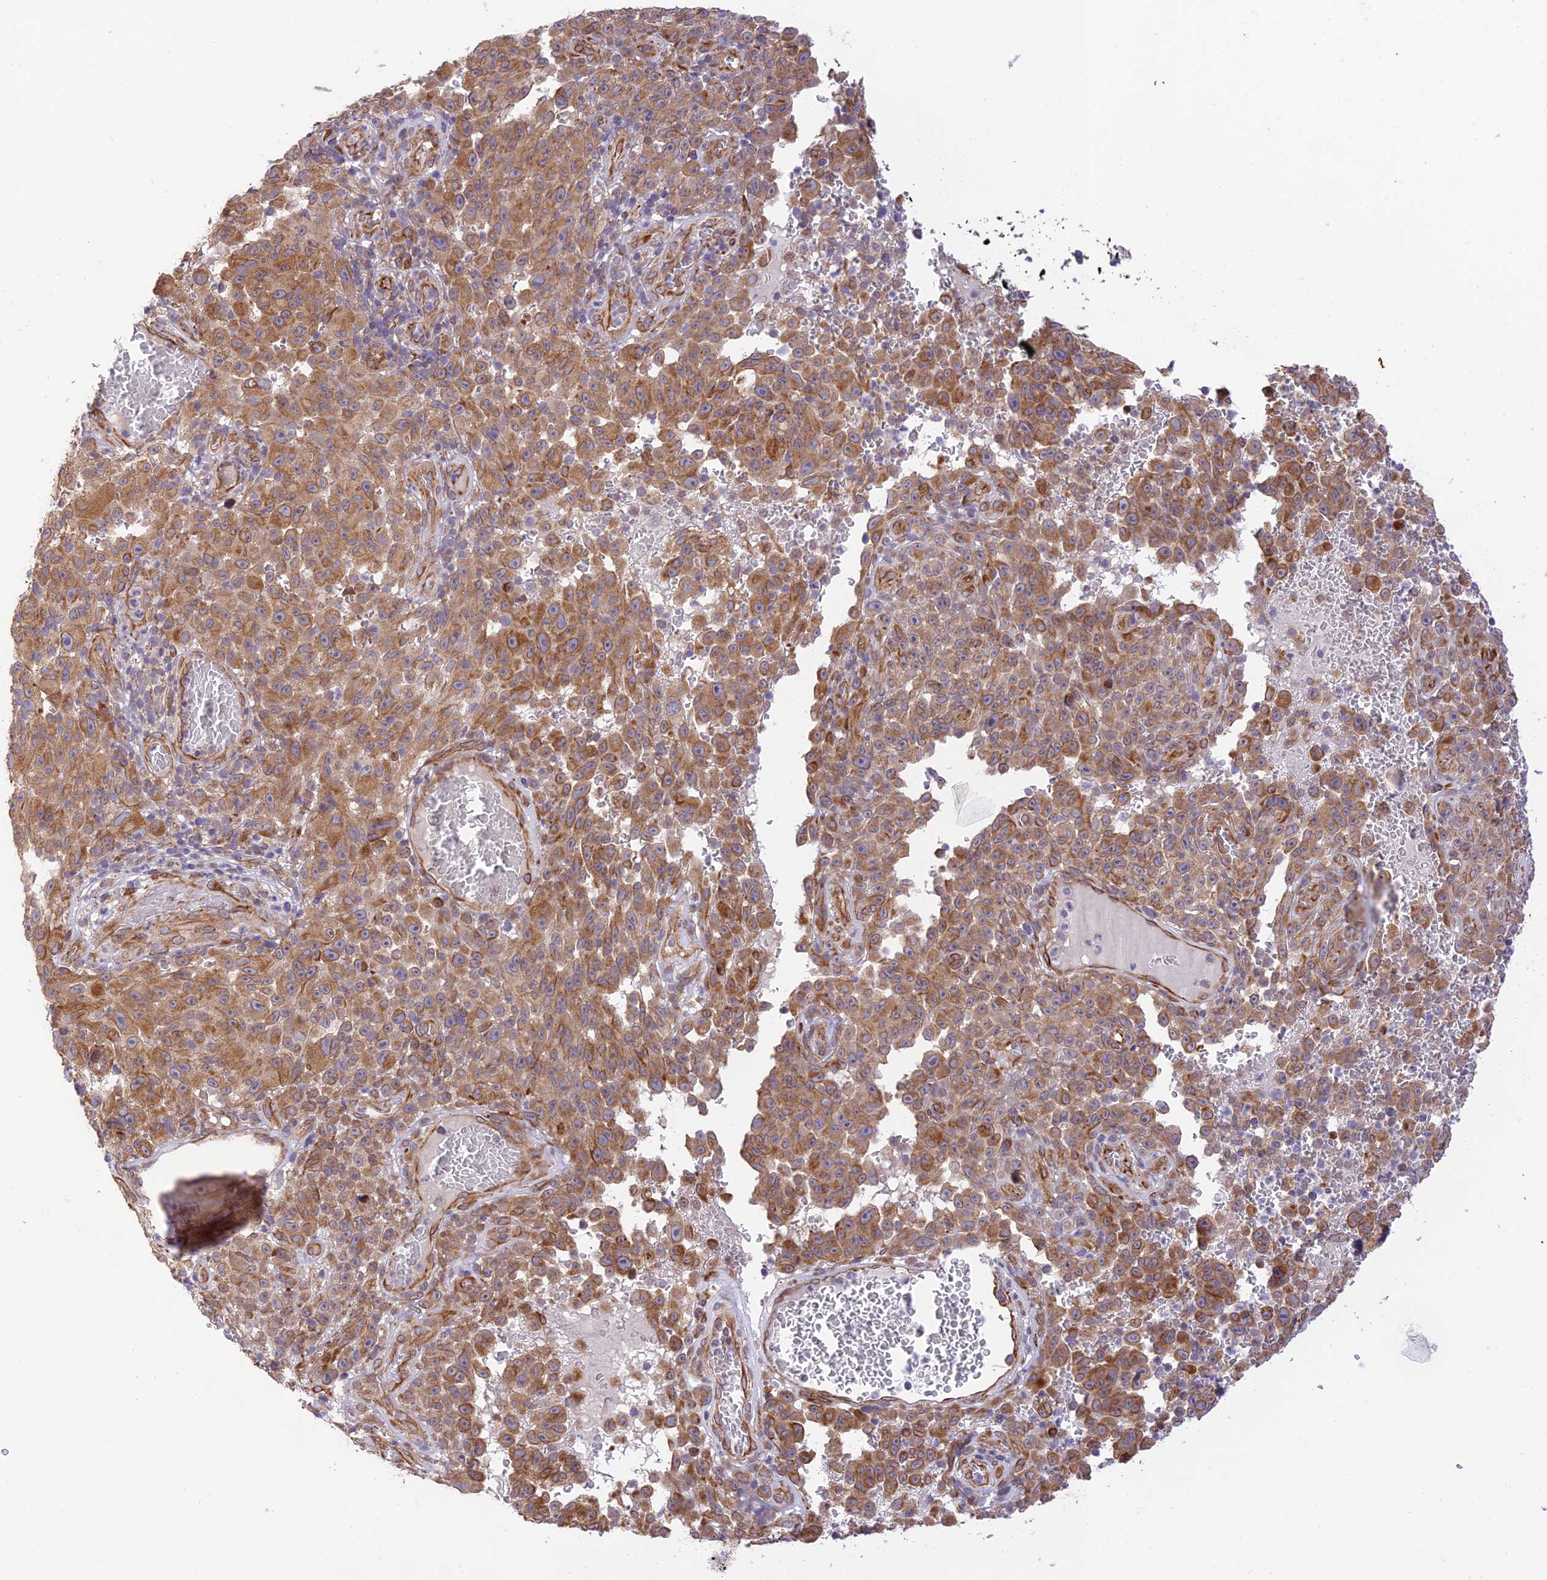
{"staining": {"intensity": "moderate", "quantity": ">75%", "location": "cytoplasmic/membranous"}, "tissue": "melanoma", "cell_type": "Tumor cells", "image_type": "cancer", "snomed": [{"axis": "morphology", "description": "Malignant melanoma, NOS"}, {"axis": "topography", "description": "Skin"}], "caption": "Malignant melanoma was stained to show a protein in brown. There is medium levels of moderate cytoplasmic/membranous expression in about >75% of tumor cells. Immunohistochemistry (ihc) stains the protein of interest in brown and the nuclei are stained blue.", "gene": "EXOC3L4", "patient": {"sex": "female", "age": 82}}